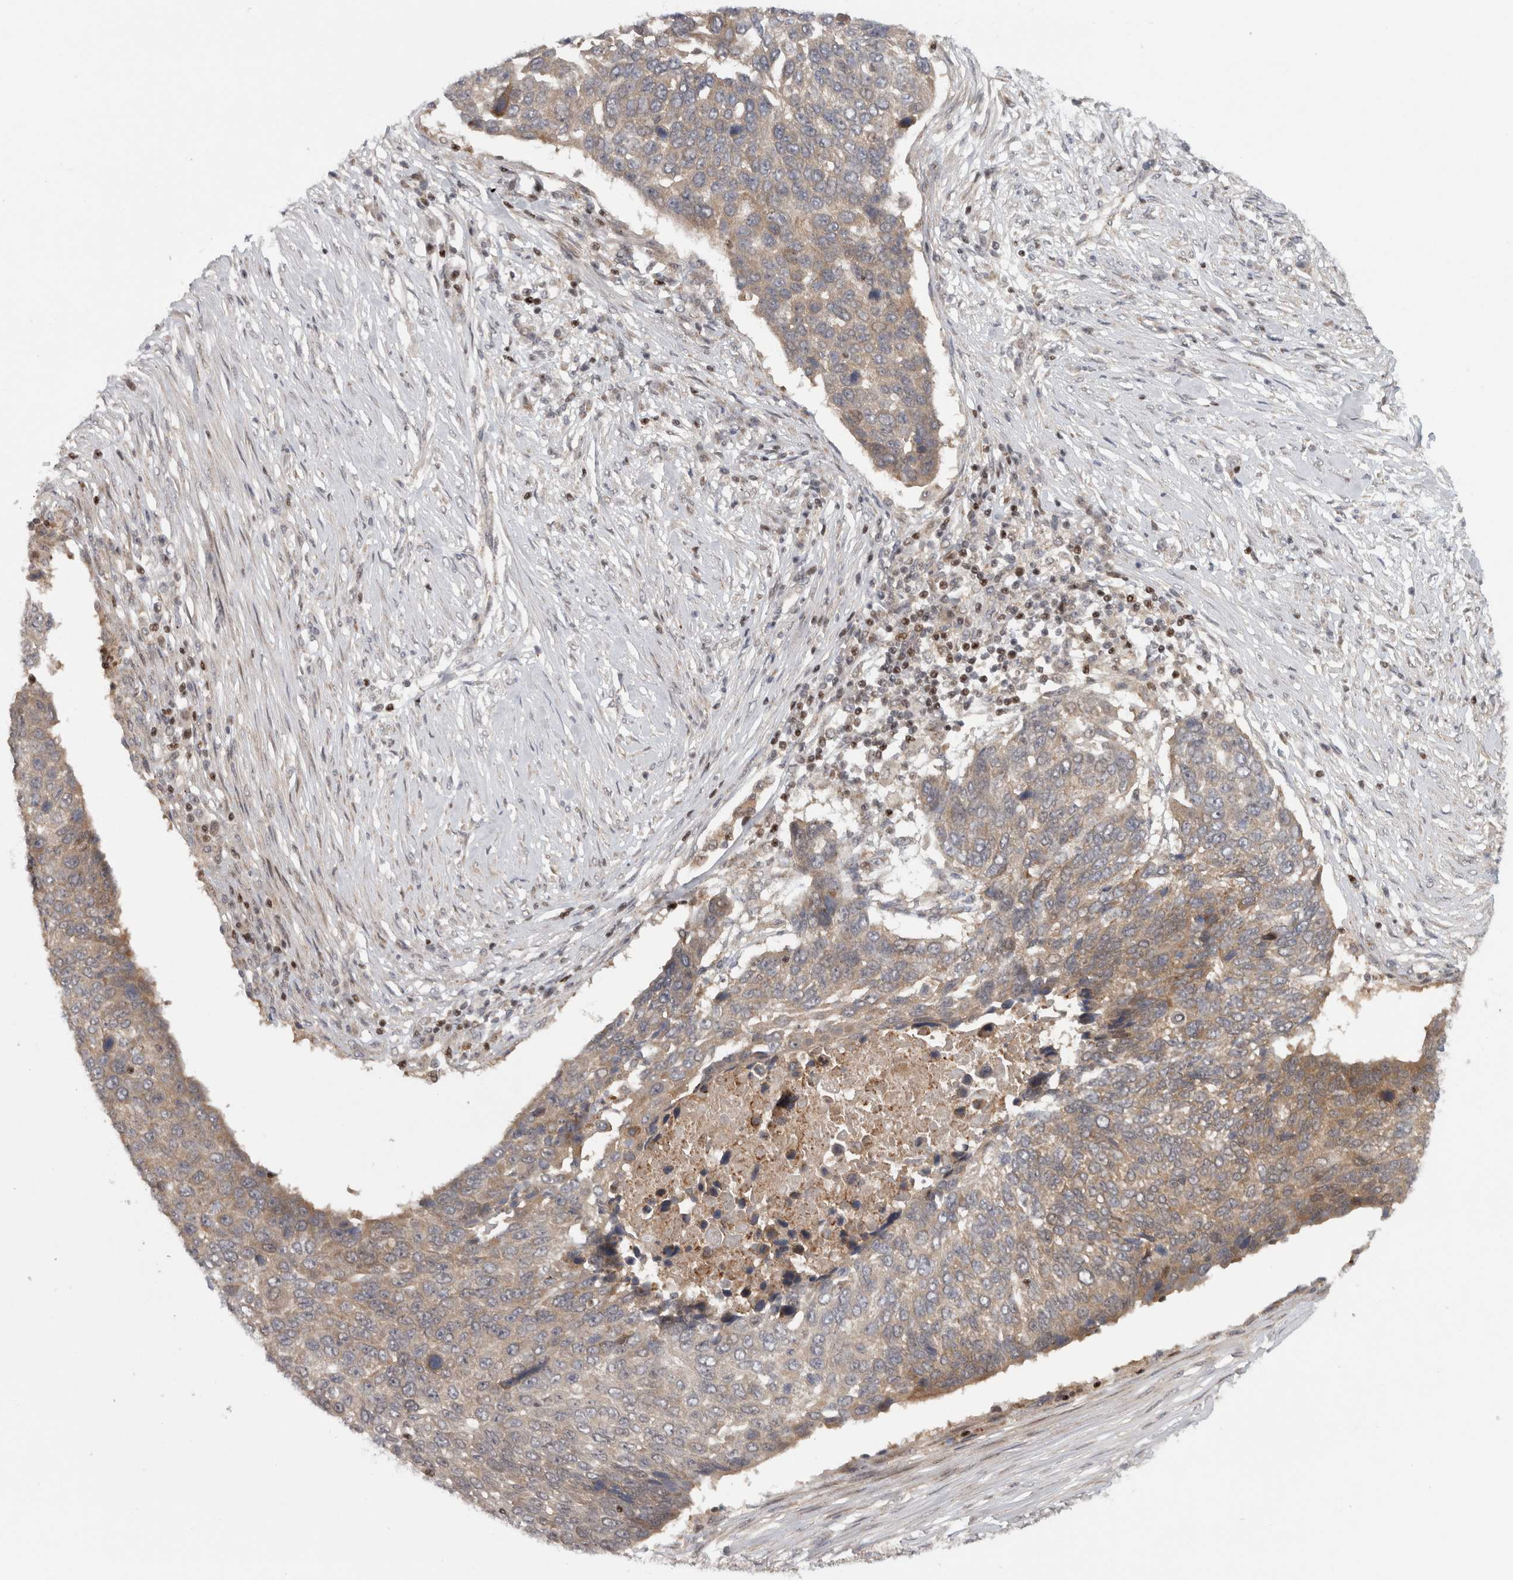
{"staining": {"intensity": "weak", "quantity": ">75%", "location": "cytoplasmic/membranous"}, "tissue": "lung cancer", "cell_type": "Tumor cells", "image_type": "cancer", "snomed": [{"axis": "morphology", "description": "Squamous cell carcinoma, NOS"}, {"axis": "topography", "description": "Lung"}], "caption": "Weak cytoplasmic/membranous expression for a protein is present in about >75% of tumor cells of lung cancer (squamous cell carcinoma) using immunohistochemistry (IHC).", "gene": "KDM8", "patient": {"sex": "male", "age": 66}}